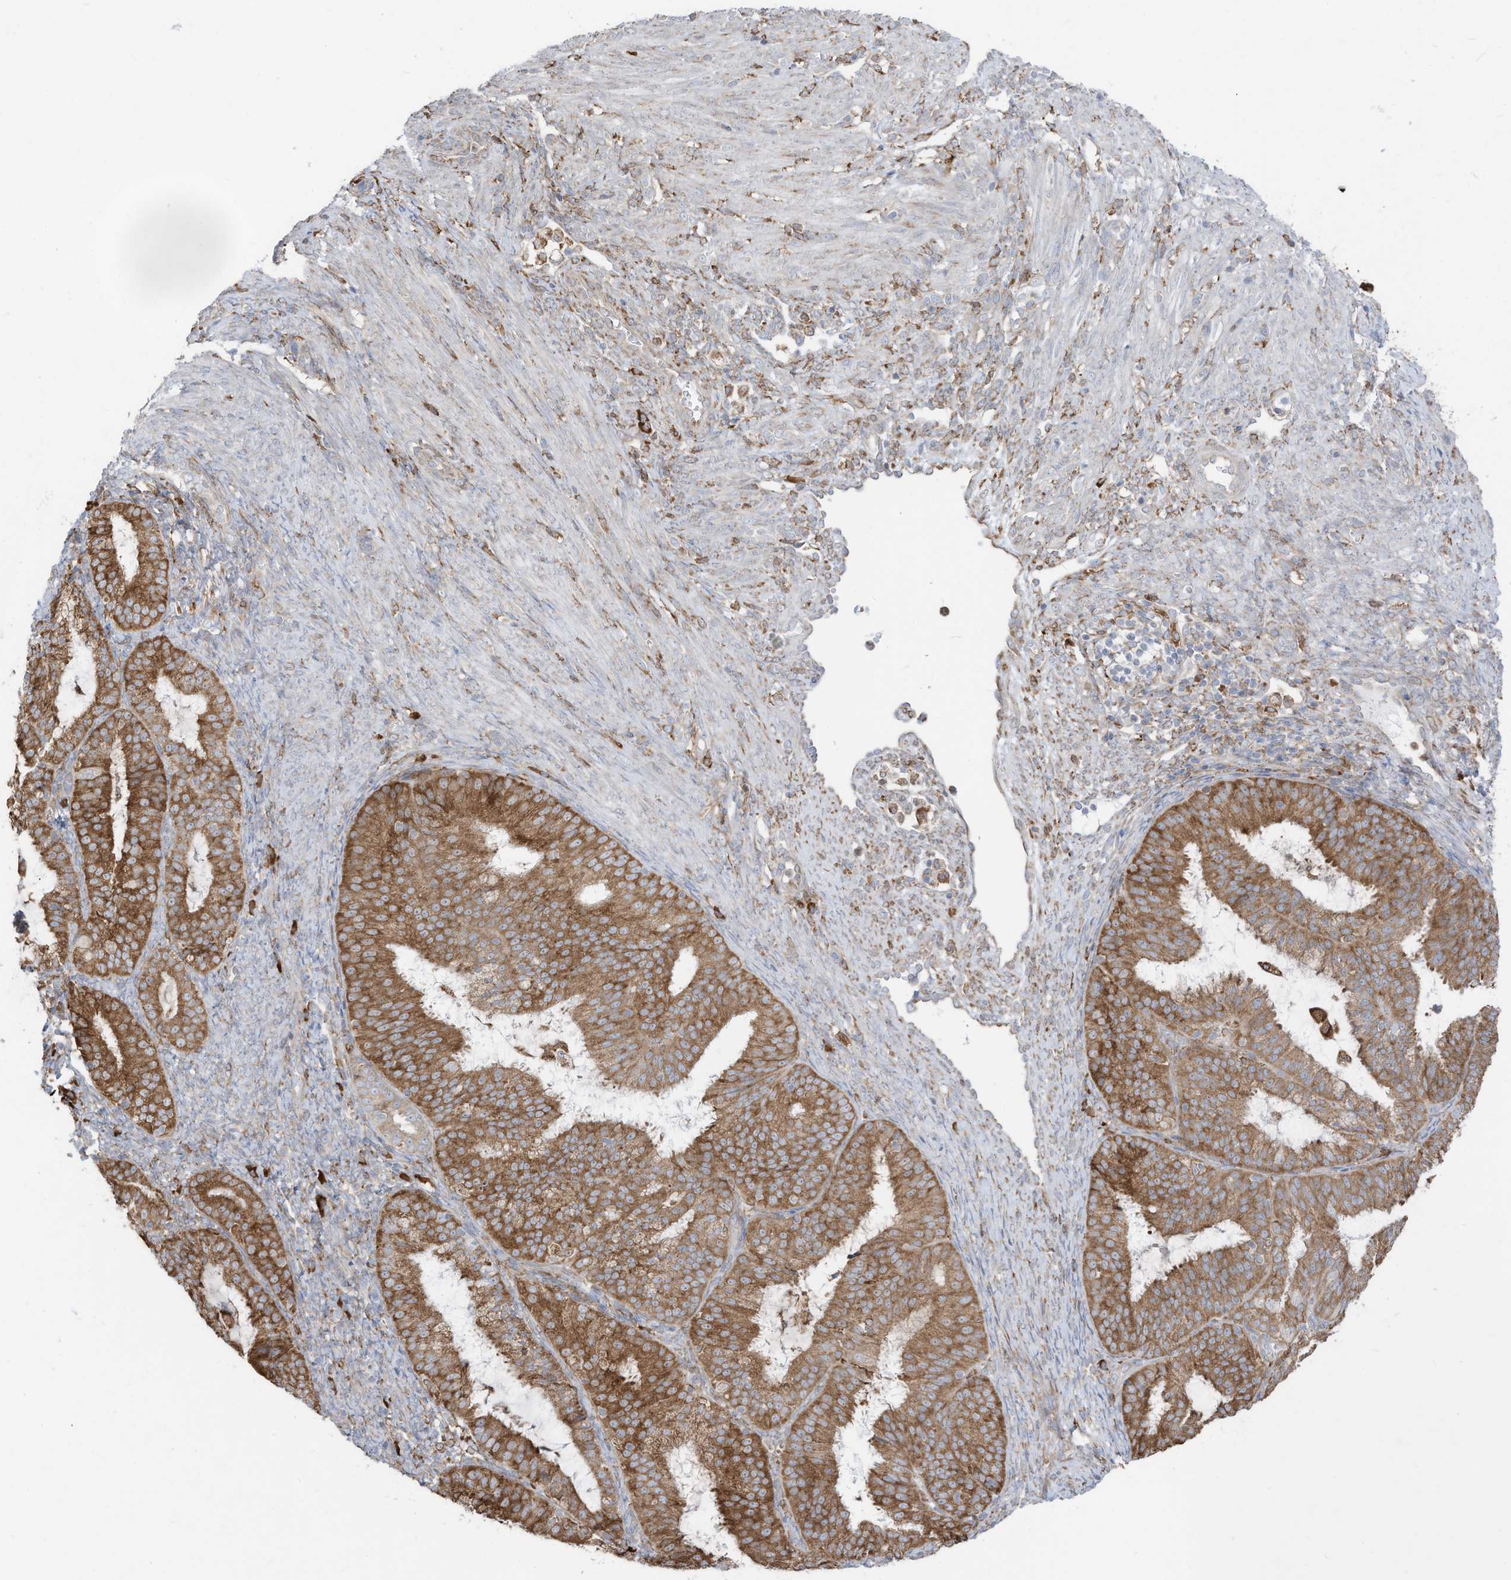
{"staining": {"intensity": "moderate", "quantity": ">75%", "location": "cytoplasmic/membranous"}, "tissue": "endometrial cancer", "cell_type": "Tumor cells", "image_type": "cancer", "snomed": [{"axis": "morphology", "description": "Adenocarcinoma, NOS"}, {"axis": "topography", "description": "Endometrium"}], "caption": "Protein expression analysis of human adenocarcinoma (endometrial) reveals moderate cytoplasmic/membranous positivity in about >75% of tumor cells.", "gene": "ZNF354C", "patient": {"sex": "female", "age": 51}}